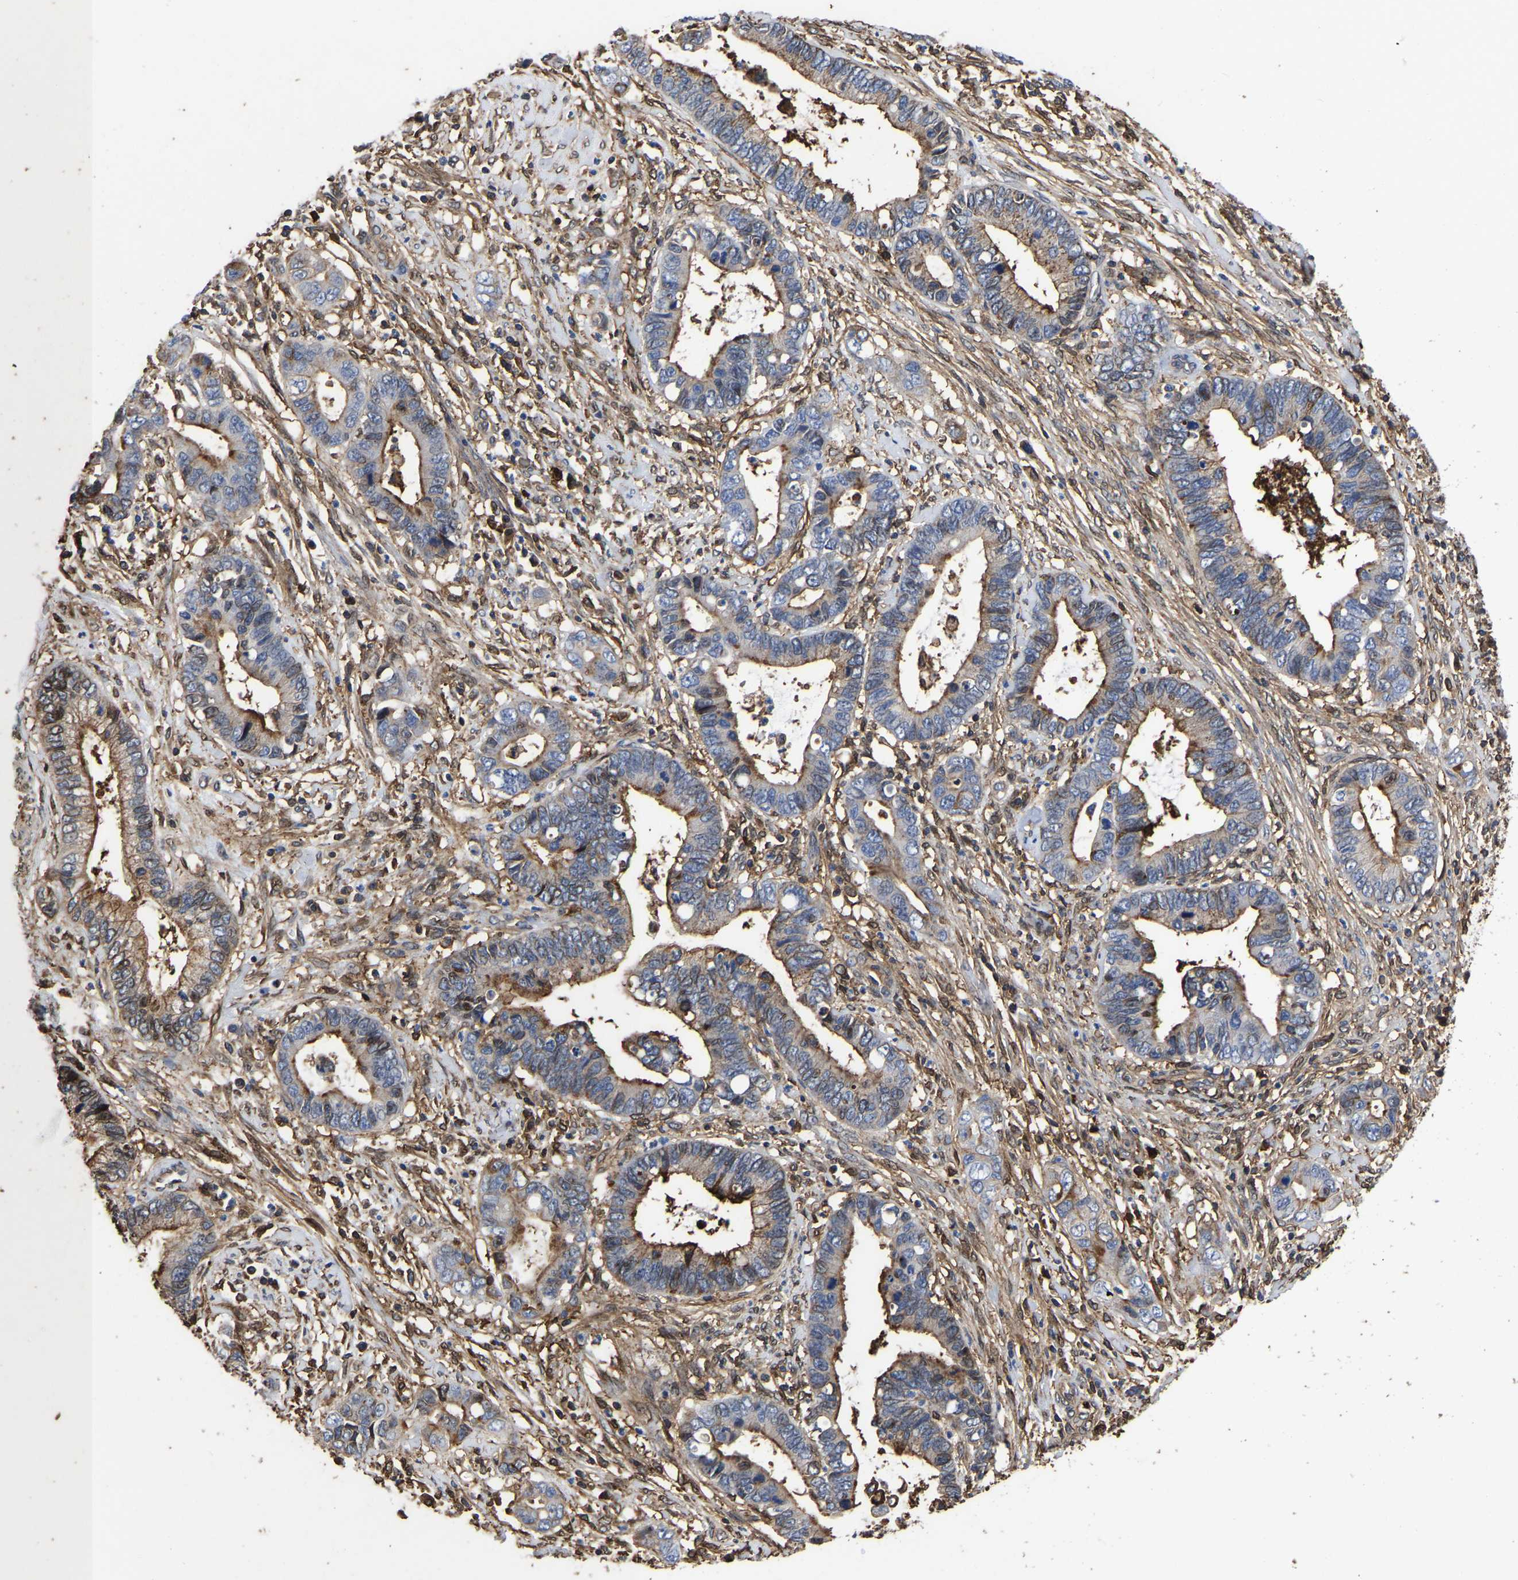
{"staining": {"intensity": "moderate", "quantity": "<25%", "location": "cytoplasmic/membranous"}, "tissue": "cervical cancer", "cell_type": "Tumor cells", "image_type": "cancer", "snomed": [{"axis": "morphology", "description": "Adenocarcinoma, NOS"}, {"axis": "topography", "description": "Cervix"}], "caption": "Cervical cancer (adenocarcinoma) stained with a brown dye displays moderate cytoplasmic/membranous positive staining in approximately <25% of tumor cells.", "gene": "LIF", "patient": {"sex": "female", "age": 44}}